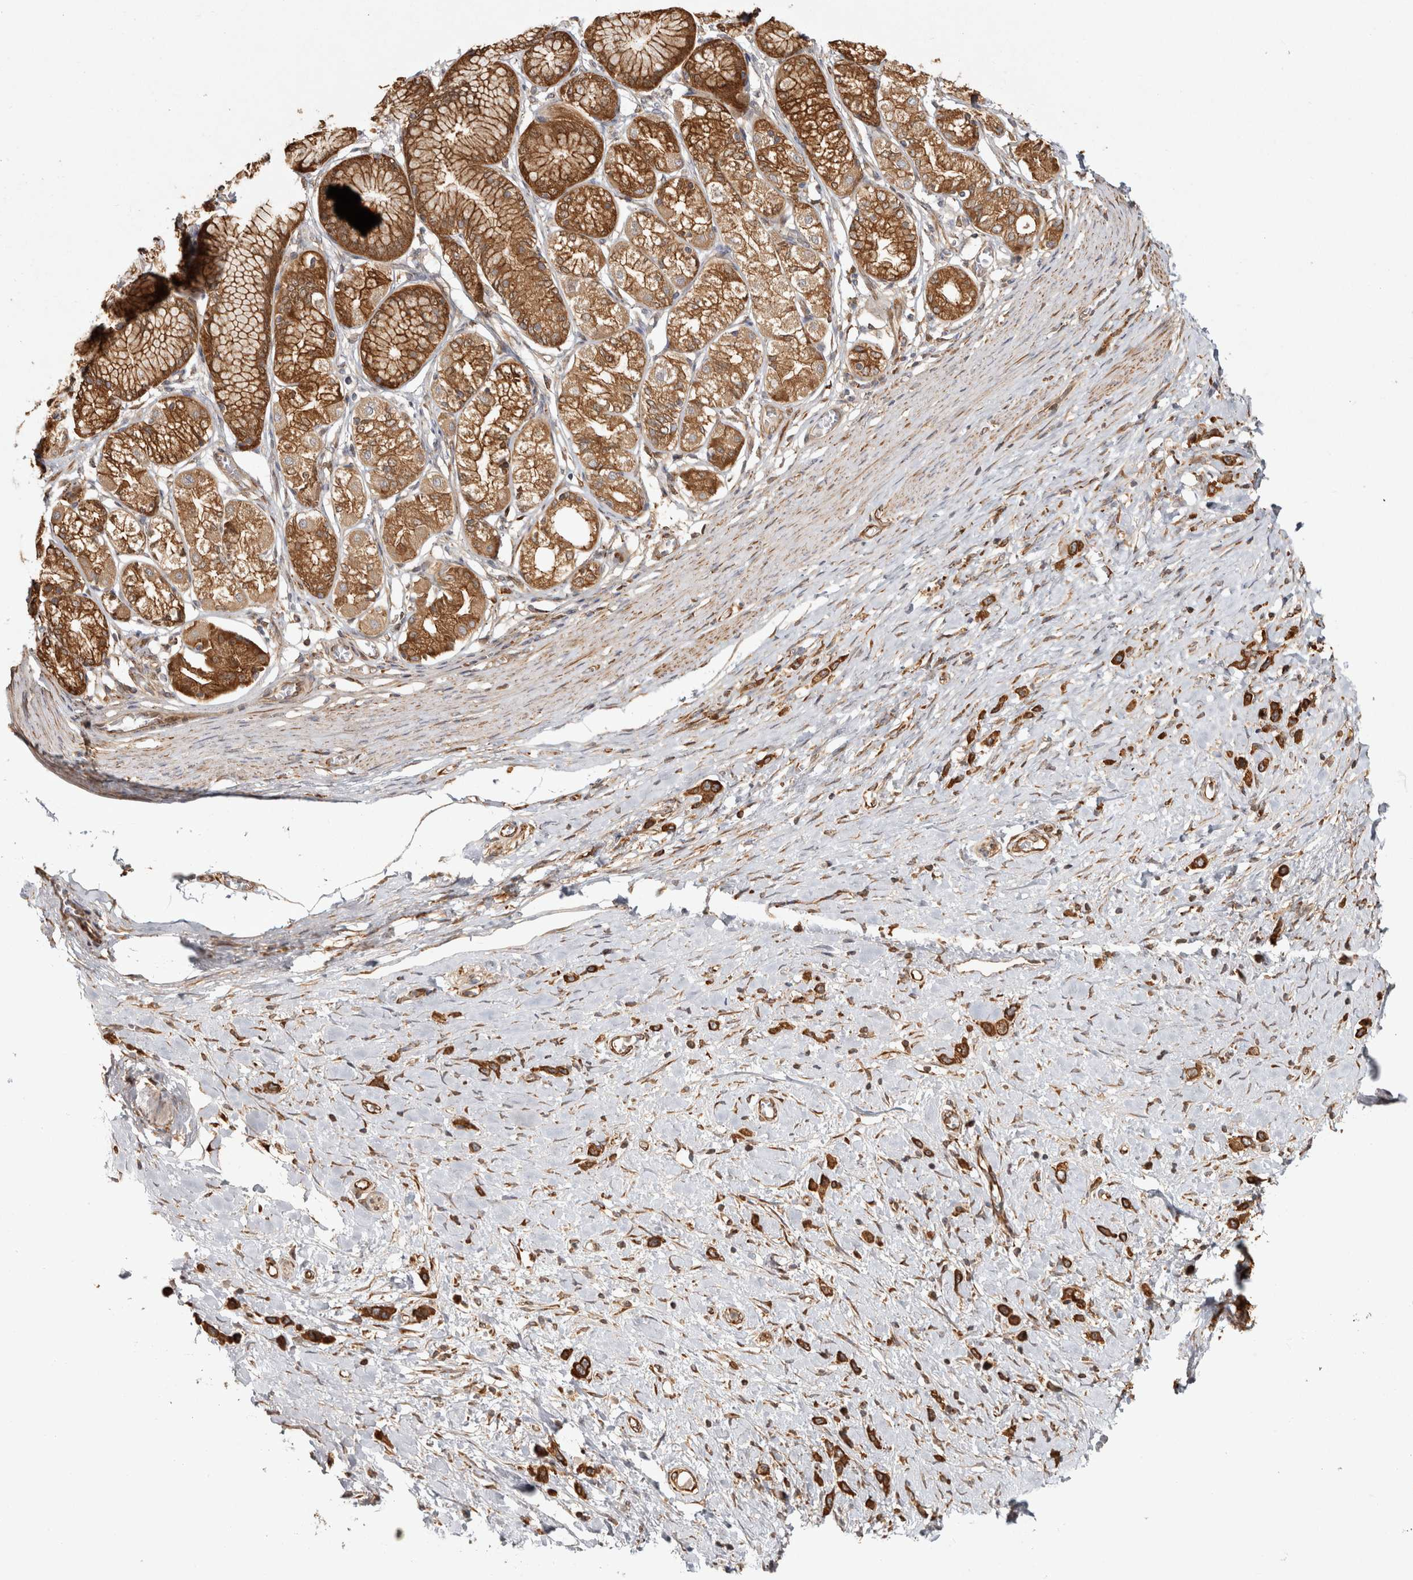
{"staining": {"intensity": "strong", "quantity": ">75%", "location": "cytoplasmic/membranous"}, "tissue": "stomach cancer", "cell_type": "Tumor cells", "image_type": "cancer", "snomed": [{"axis": "morphology", "description": "Adenocarcinoma, NOS"}, {"axis": "topography", "description": "Stomach"}], "caption": "This image demonstrates stomach adenocarcinoma stained with immunohistochemistry (IHC) to label a protein in brown. The cytoplasmic/membranous of tumor cells show strong positivity for the protein. Nuclei are counter-stained blue.", "gene": "CAMSAP2", "patient": {"sex": "female", "age": 65}}